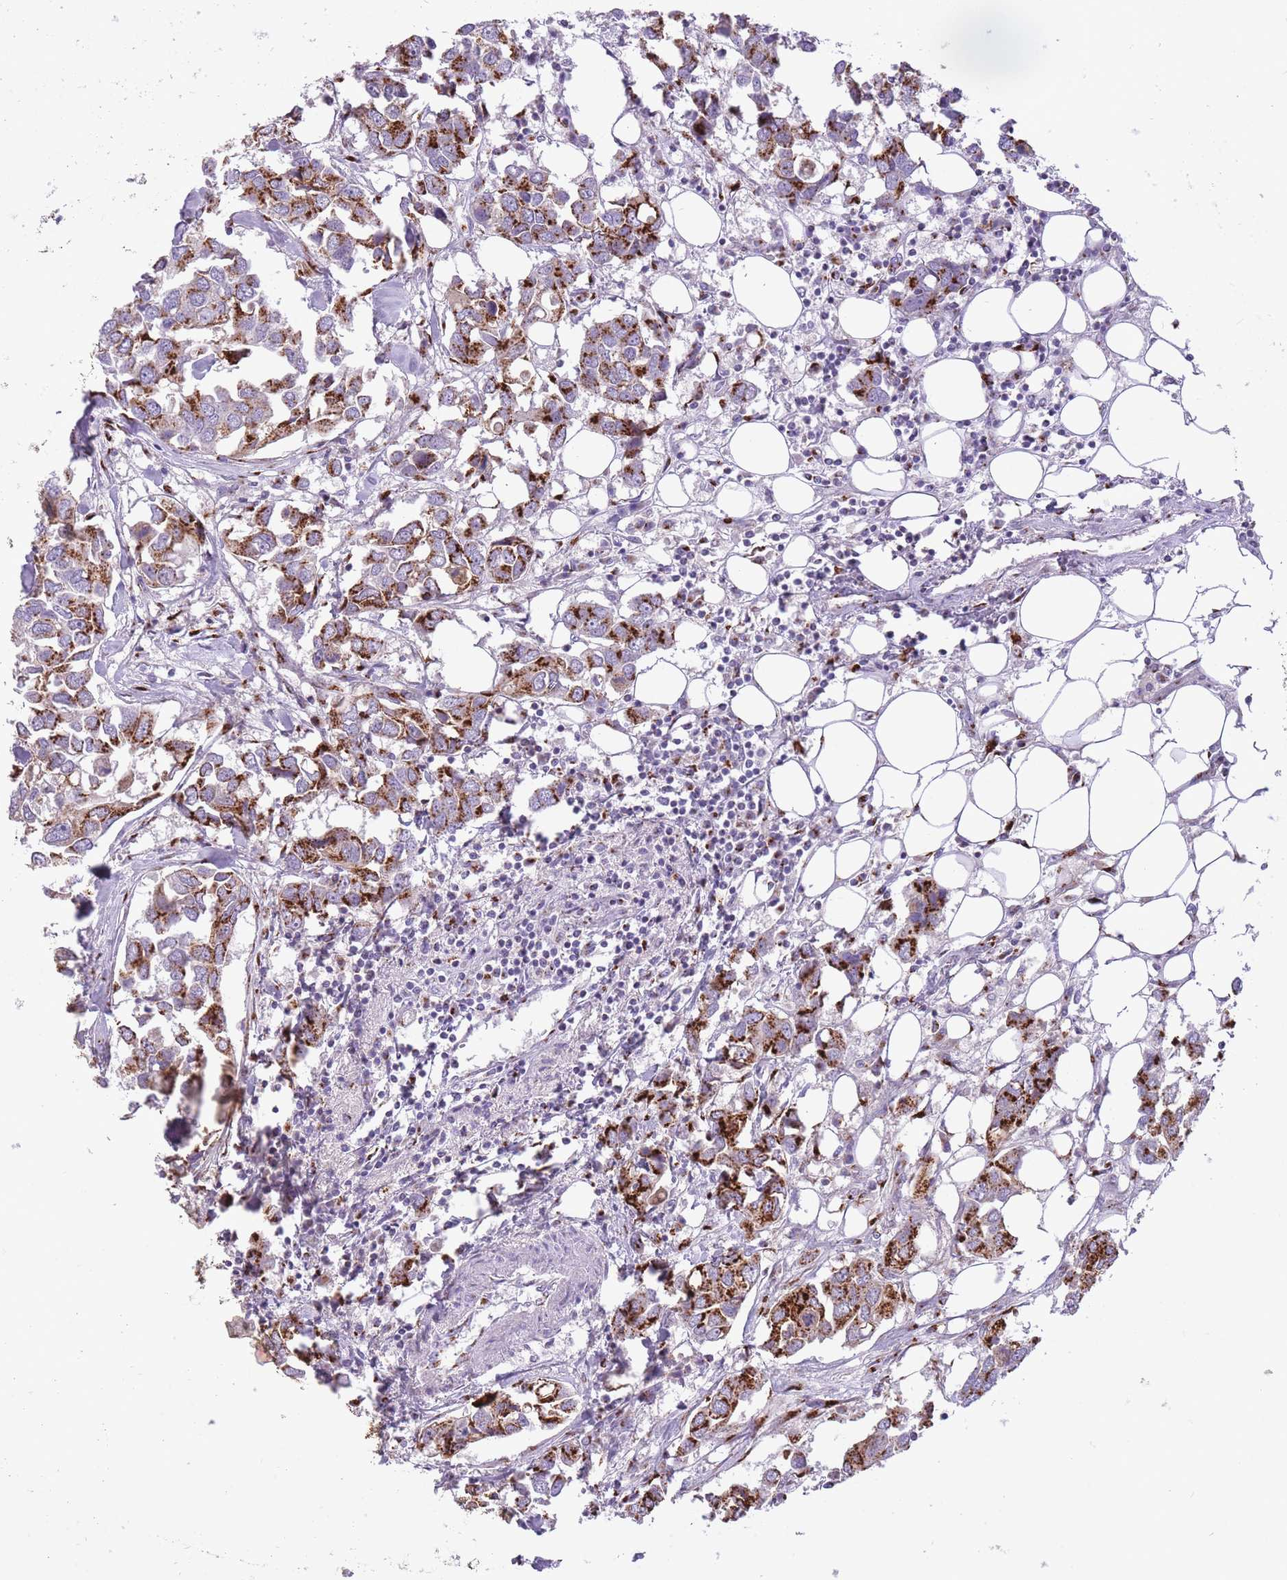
{"staining": {"intensity": "strong", "quantity": ">75%", "location": "cytoplasmic/membranous"}, "tissue": "breast cancer", "cell_type": "Tumor cells", "image_type": "cancer", "snomed": [{"axis": "morphology", "description": "Duct carcinoma"}, {"axis": "topography", "description": "Breast"}], "caption": "Immunohistochemical staining of human breast intraductal carcinoma reveals high levels of strong cytoplasmic/membranous staining in approximately >75% of tumor cells. (DAB IHC with brightfield microscopy, high magnification).", "gene": "B4GALT2", "patient": {"sex": "female", "age": 83}}